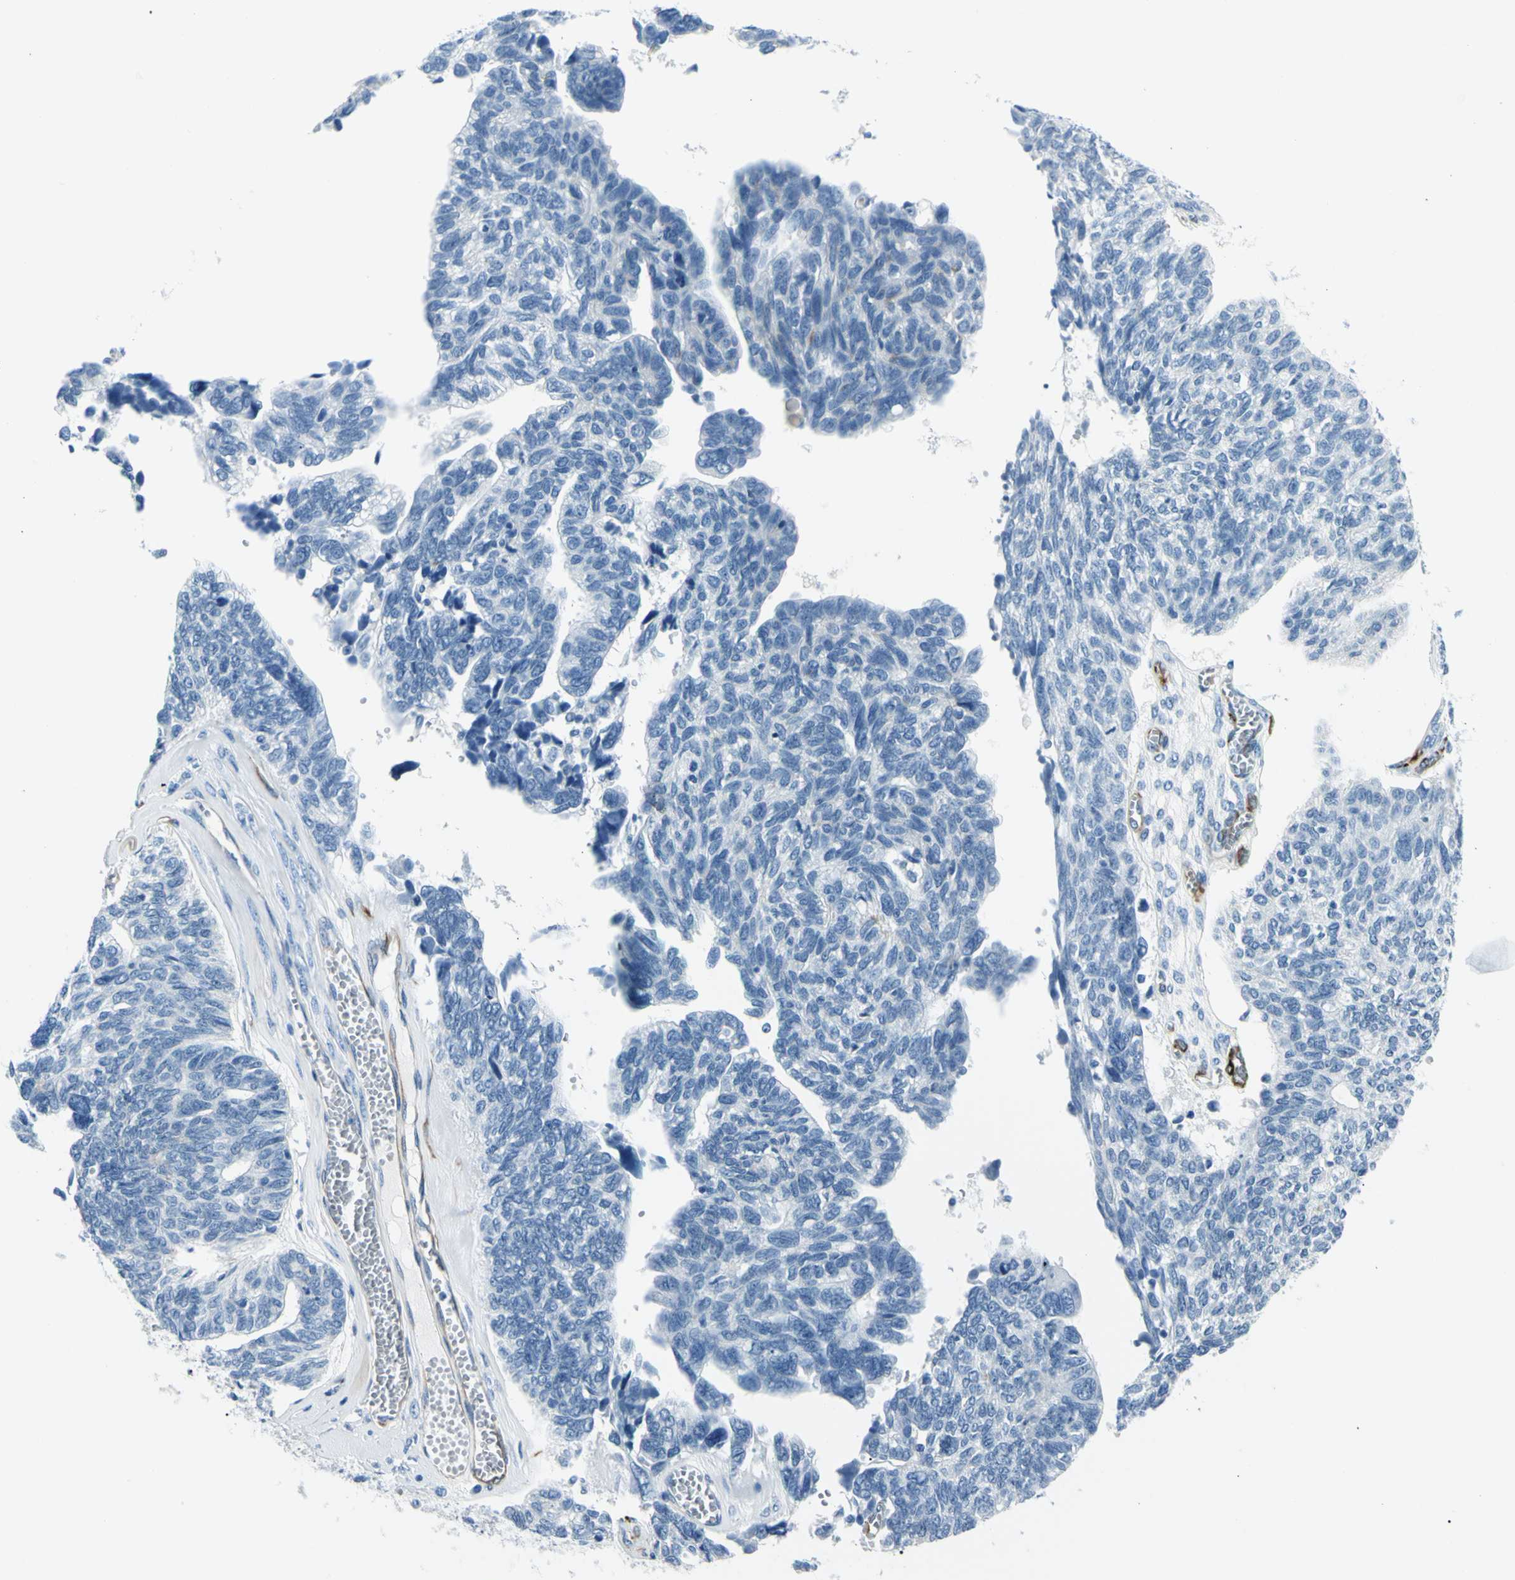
{"staining": {"intensity": "negative", "quantity": "none", "location": "none"}, "tissue": "ovarian cancer", "cell_type": "Tumor cells", "image_type": "cancer", "snomed": [{"axis": "morphology", "description": "Cystadenocarcinoma, serous, NOS"}, {"axis": "topography", "description": "Ovary"}], "caption": "Tumor cells show no significant protein positivity in serous cystadenocarcinoma (ovarian).", "gene": "PTH2R", "patient": {"sex": "female", "age": 79}}